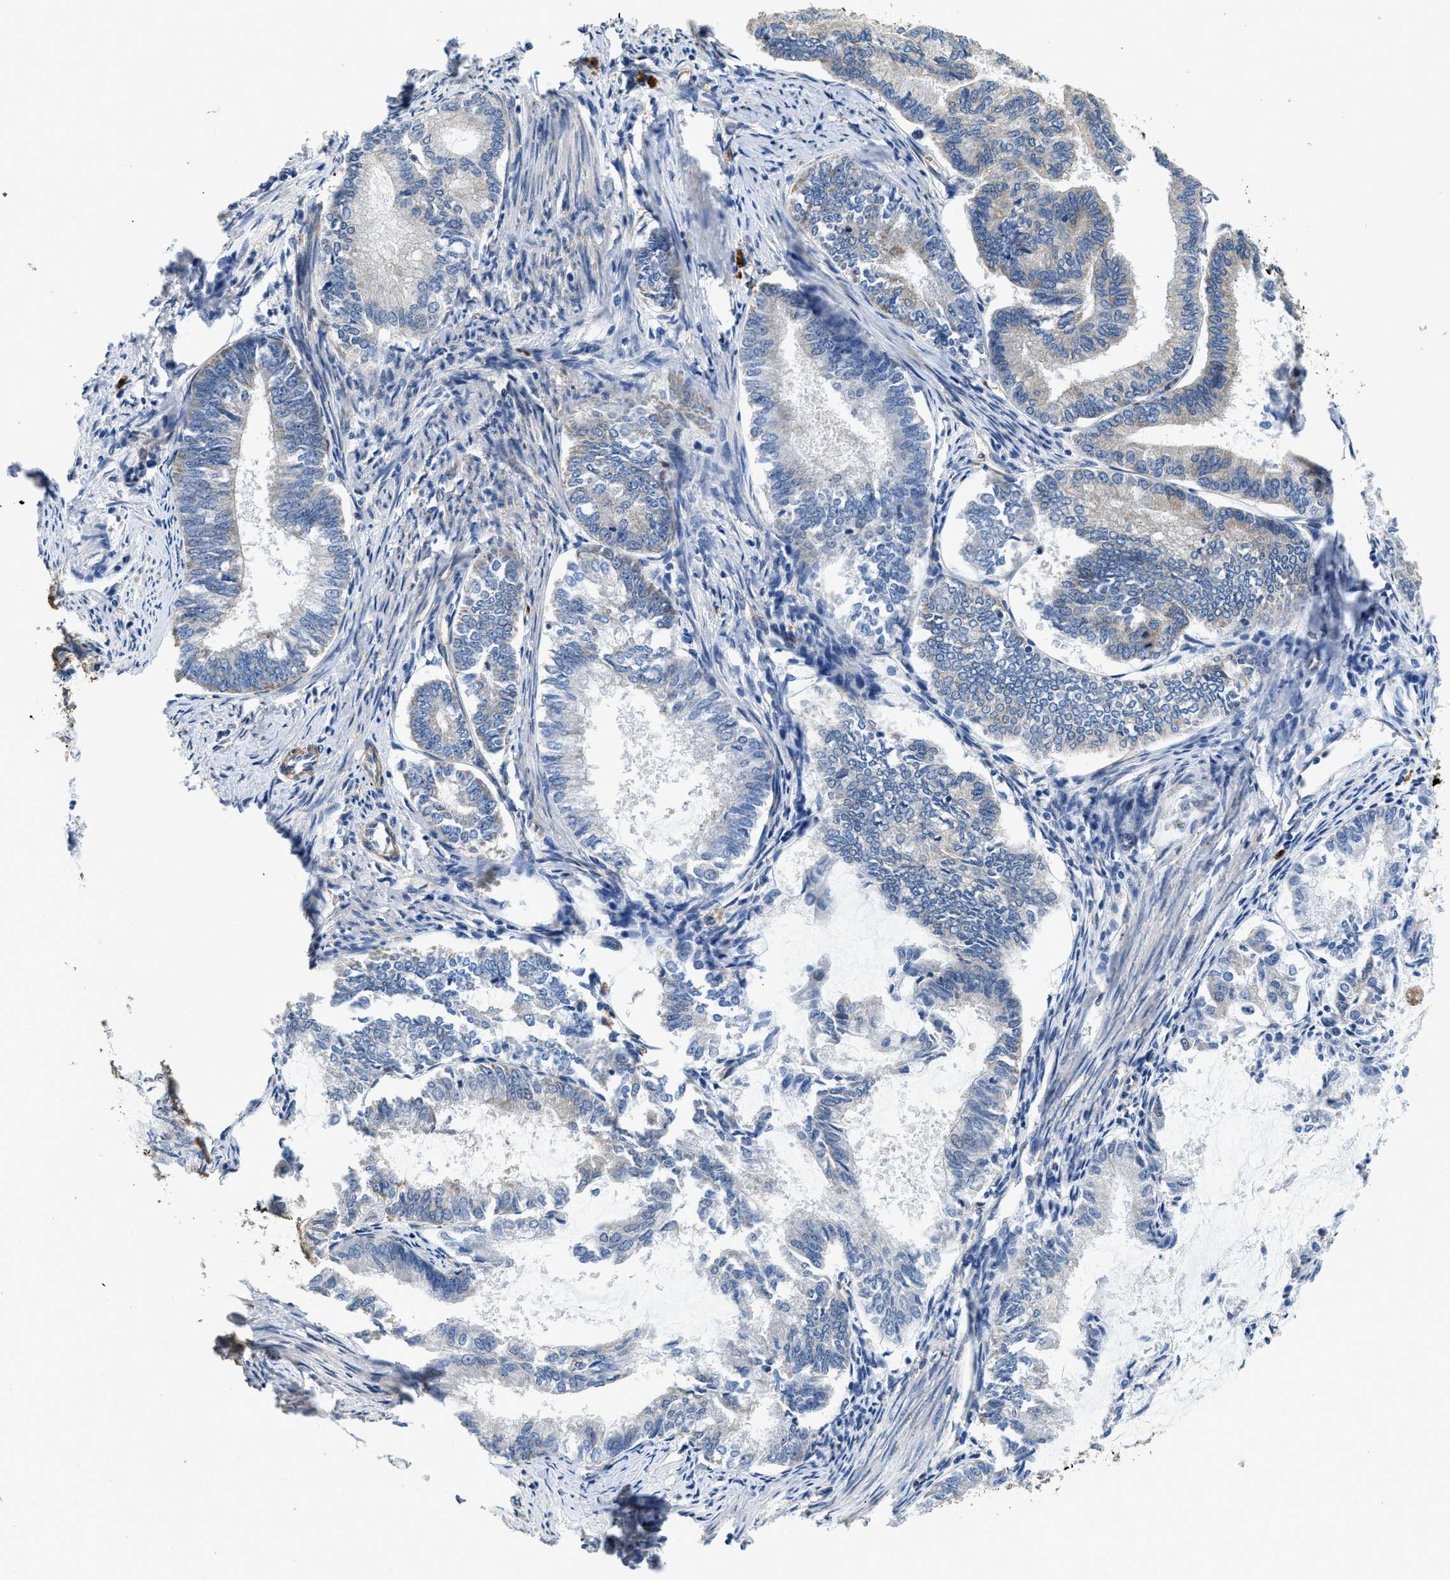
{"staining": {"intensity": "weak", "quantity": "<25%", "location": "cytoplasmic/membranous"}, "tissue": "endometrial cancer", "cell_type": "Tumor cells", "image_type": "cancer", "snomed": [{"axis": "morphology", "description": "Adenocarcinoma, NOS"}, {"axis": "topography", "description": "Endometrium"}], "caption": "High power microscopy histopathology image of an immunohistochemistry micrograph of endometrial cancer (adenocarcinoma), revealing no significant expression in tumor cells.", "gene": "RAPH1", "patient": {"sex": "female", "age": 86}}